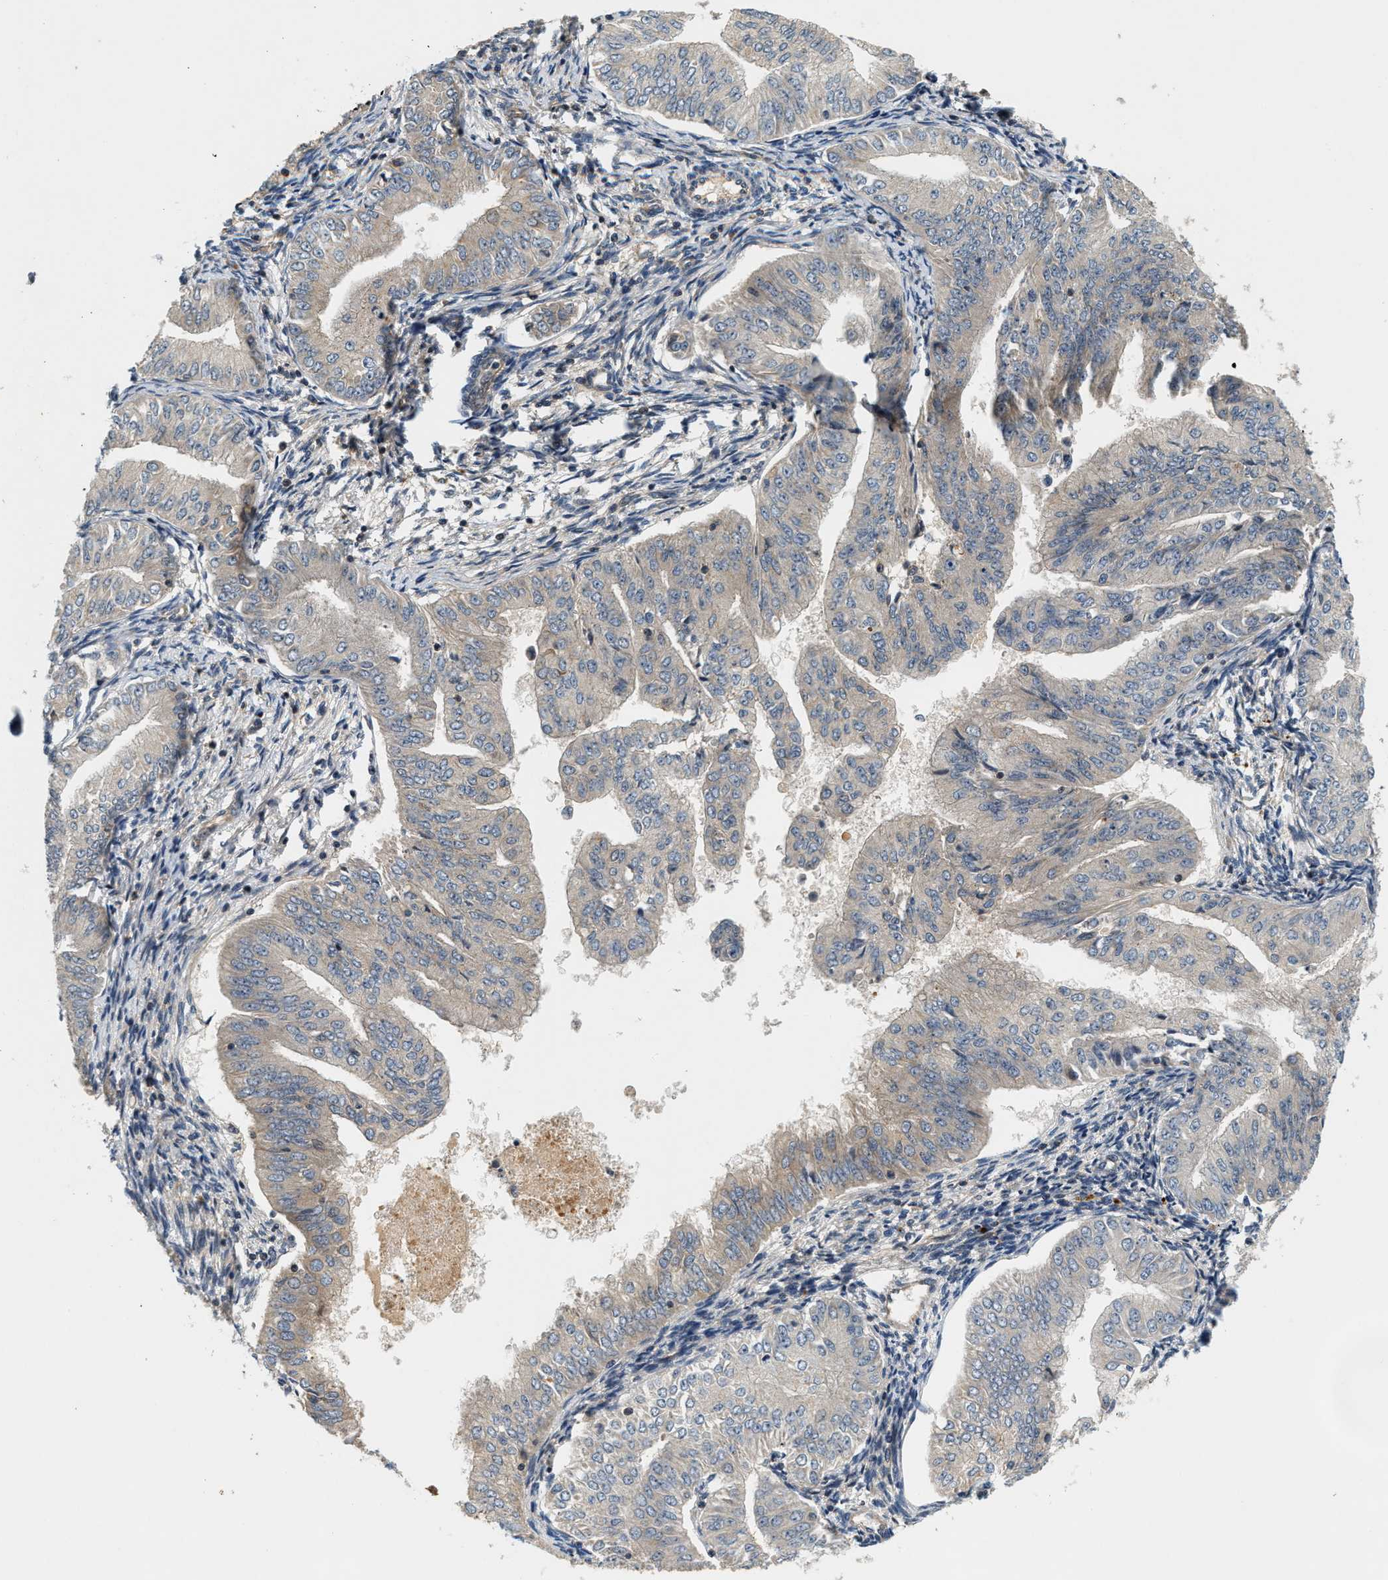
{"staining": {"intensity": "negative", "quantity": "none", "location": "none"}, "tissue": "endometrial cancer", "cell_type": "Tumor cells", "image_type": "cancer", "snomed": [{"axis": "morphology", "description": "Normal tissue, NOS"}, {"axis": "morphology", "description": "Adenocarcinoma, NOS"}, {"axis": "topography", "description": "Endometrium"}], "caption": "Photomicrograph shows no significant protein positivity in tumor cells of adenocarcinoma (endometrial).", "gene": "SAMD9", "patient": {"sex": "female", "age": 53}}